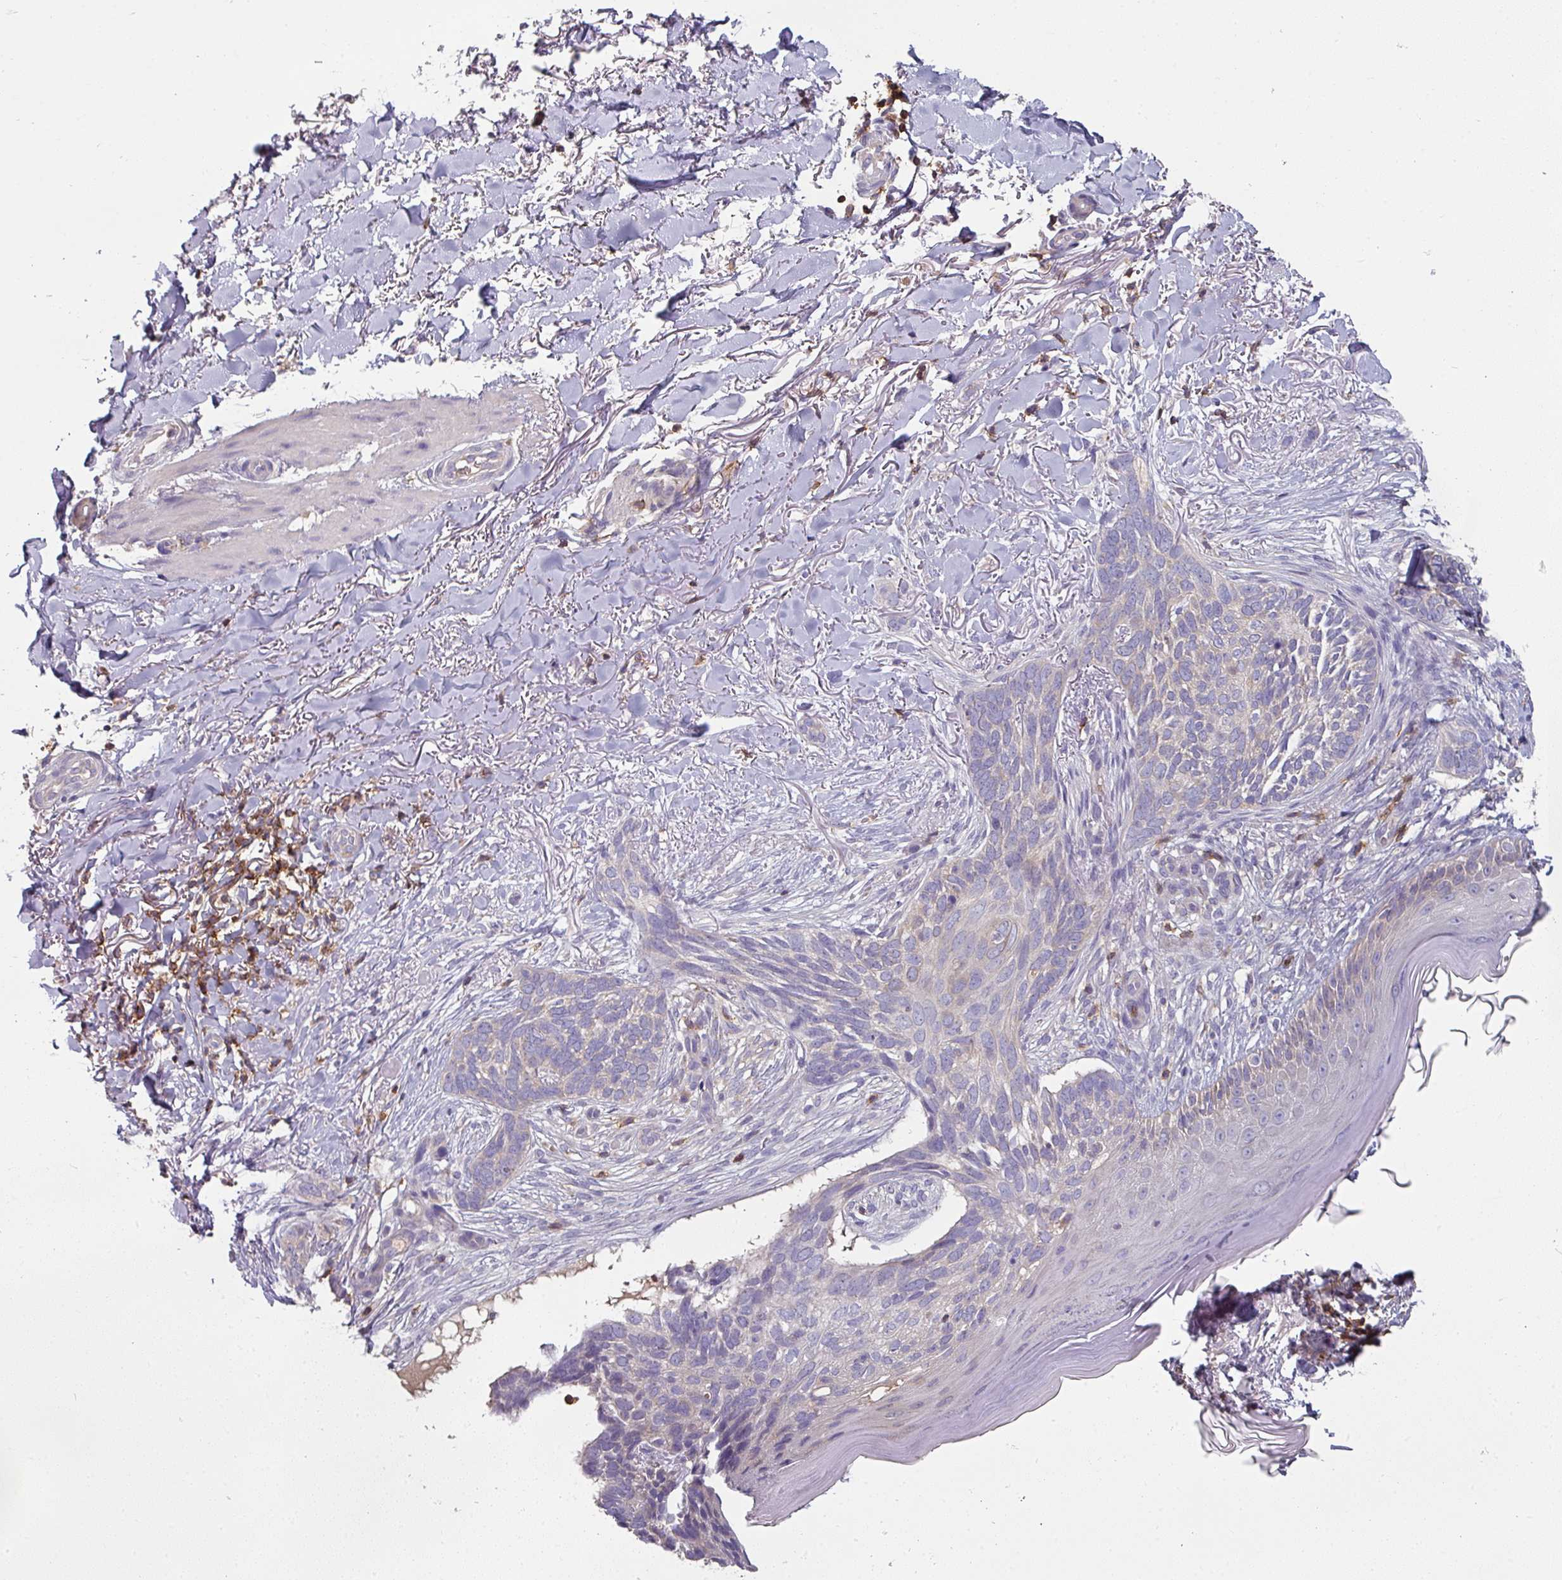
{"staining": {"intensity": "negative", "quantity": "none", "location": "none"}, "tissue": "skin cancer", "cell_type": "Tumor cells", "image_type": "cancer", "snomed": [{"axis": "morphology", "description": "Normal tissue, NOS"}, {"axis": "morphology", "description": "Basal cell carcinoma"}, {"axis": "topography", "description": "Skin"}], "caption": "Protein analysis of skin basal cell carcinoma shows no significant expression in tumor cells.", "gene": "CD3G", "patient": {"sex": "female", "age": 67}}